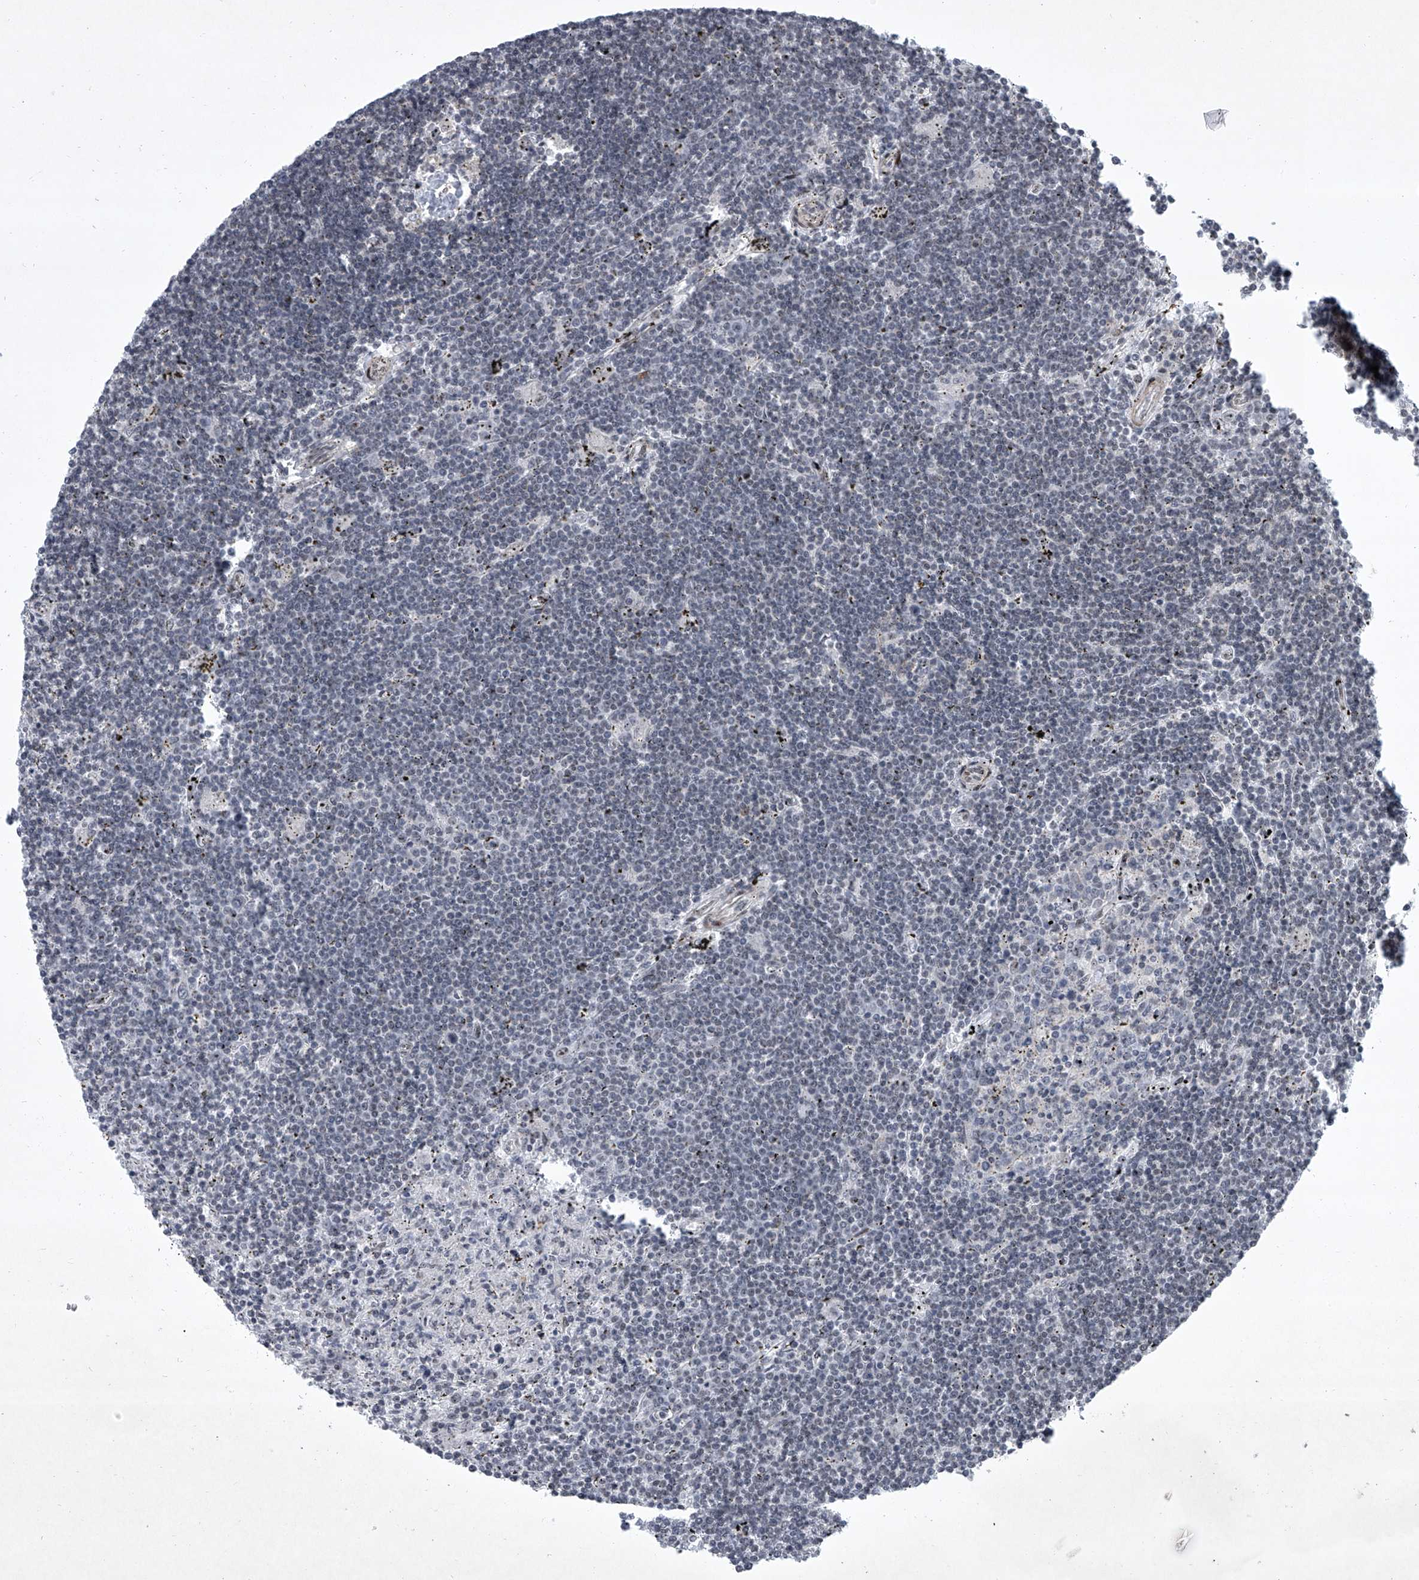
{"staining": {"intensity": "negative", "quantity": "none", "location": "none"}, "tissue": "lymphoma", "cell_type": "Tumor cells", "image_type": "cancer", "snomed": [{"axis": "morphology", "description": "Malignant lymphoma, non-Hodgkin's type, Low grade"}, {"axis": "topography", "description": "Spleen"}], "caption": "High power microscopy photomicrograph of an immunohistochemistry image of low-grade malignant lymphoma, non-Hodgkin's type, revealing no significant positivity in tumor cells. Nuclei are stained in blue.", "gene": "MLLT1", "patient": {"sex": "male", "age": 76}}